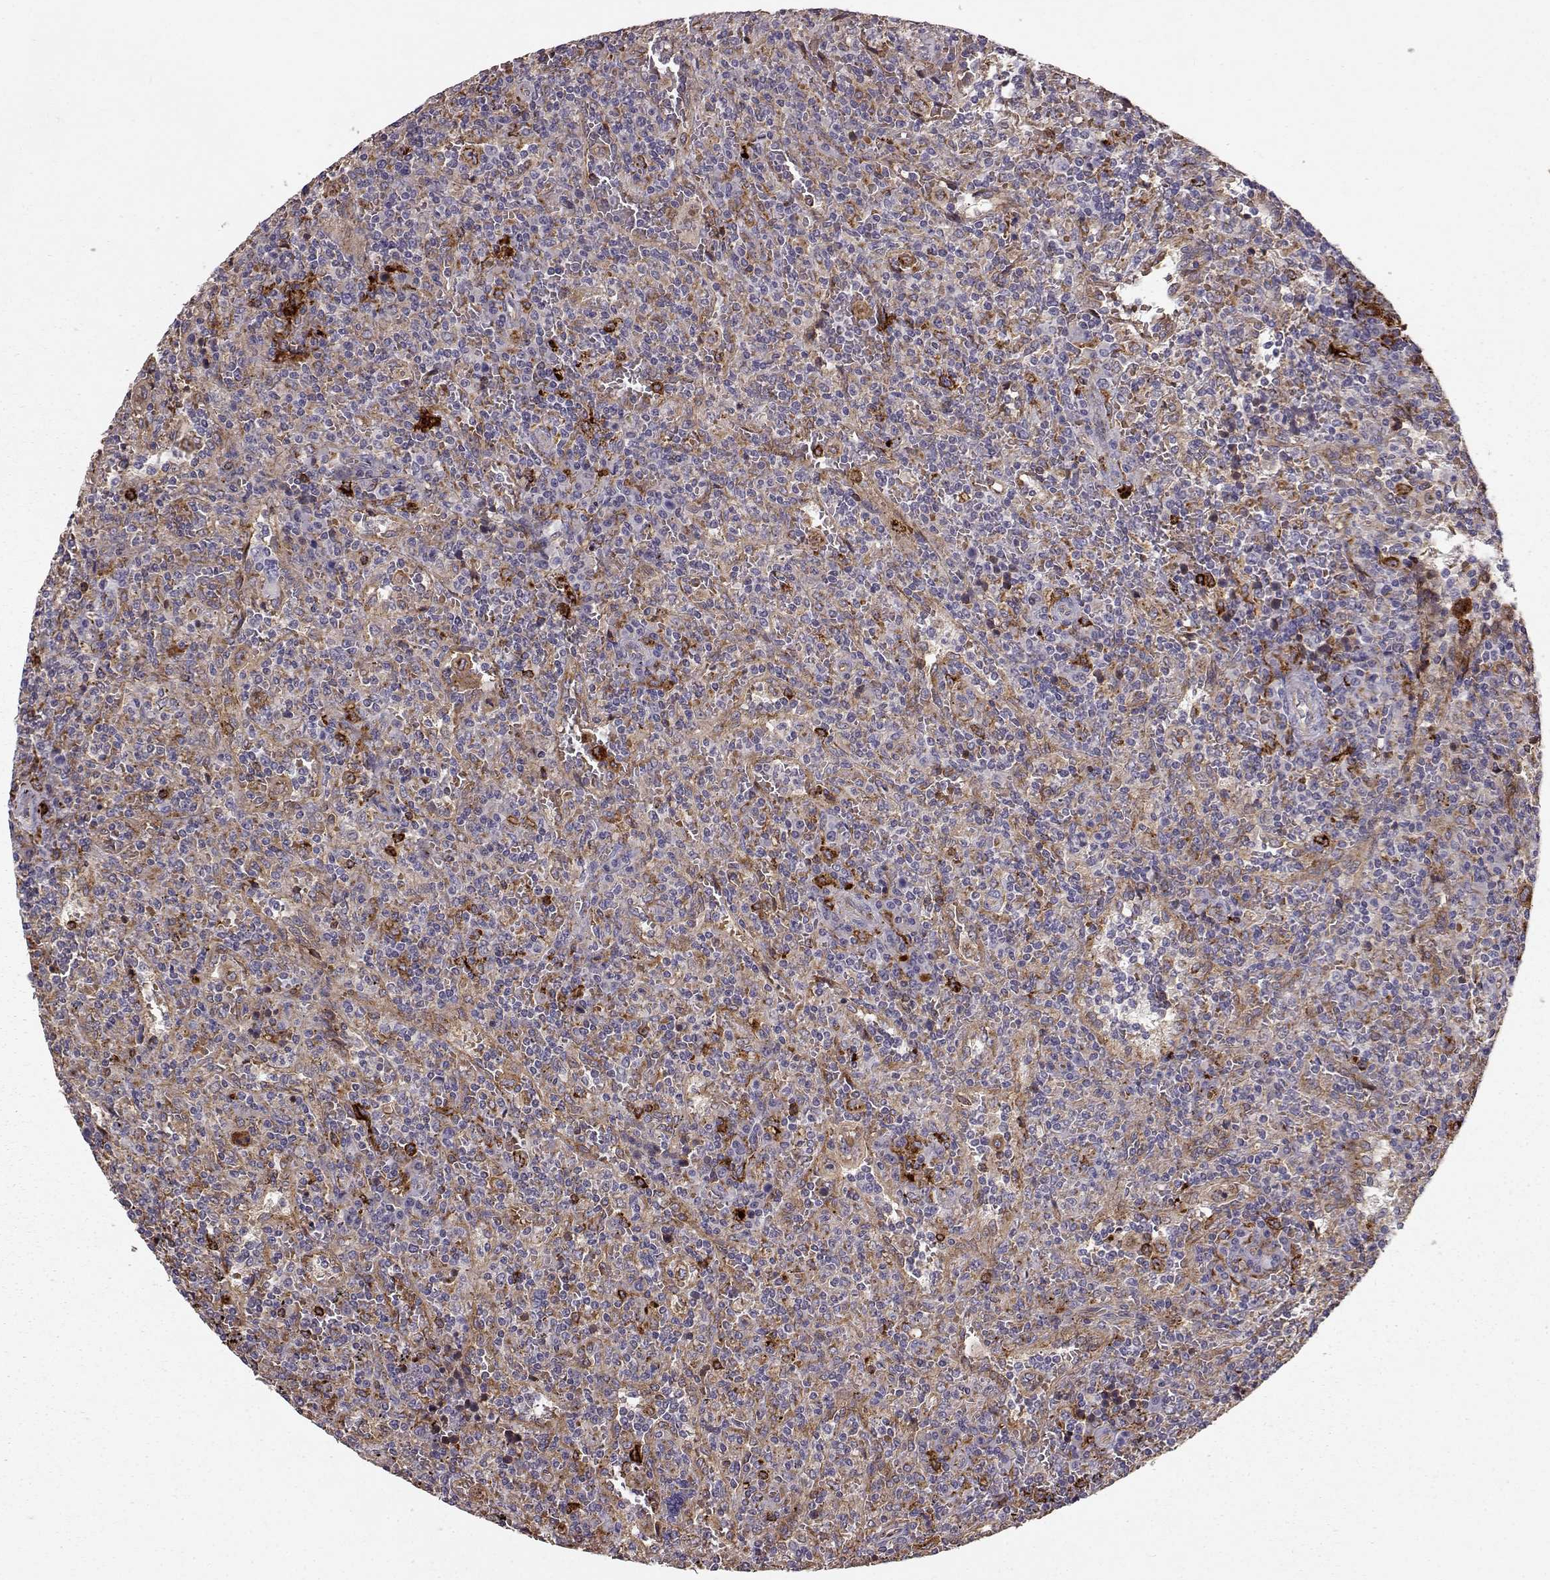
{"staining": {"intensity": "strong", "quantity": "<25%", "location": "cytoplasmic/membranous"}, "tissue": "lymphoma", "cell_type": "Tumor cells", "image_type": "cancer", "snomed": [{"axis": "morphology", "description": "Malignant lymphoma, non-Hodgkin's type, Low grade"}, {"axis": "topography", "description": "Spleen"}], "caption": "There is medium levels of strong cytoplasmic/membranous positivity in tumor cells of malignant lymphoma, non-Hodgkin's type (low-grade), as demonstrated by immunohistochemical staining (brown color).", "gene": "CCNF", "patient": {"sex": "male", "age": 62}}